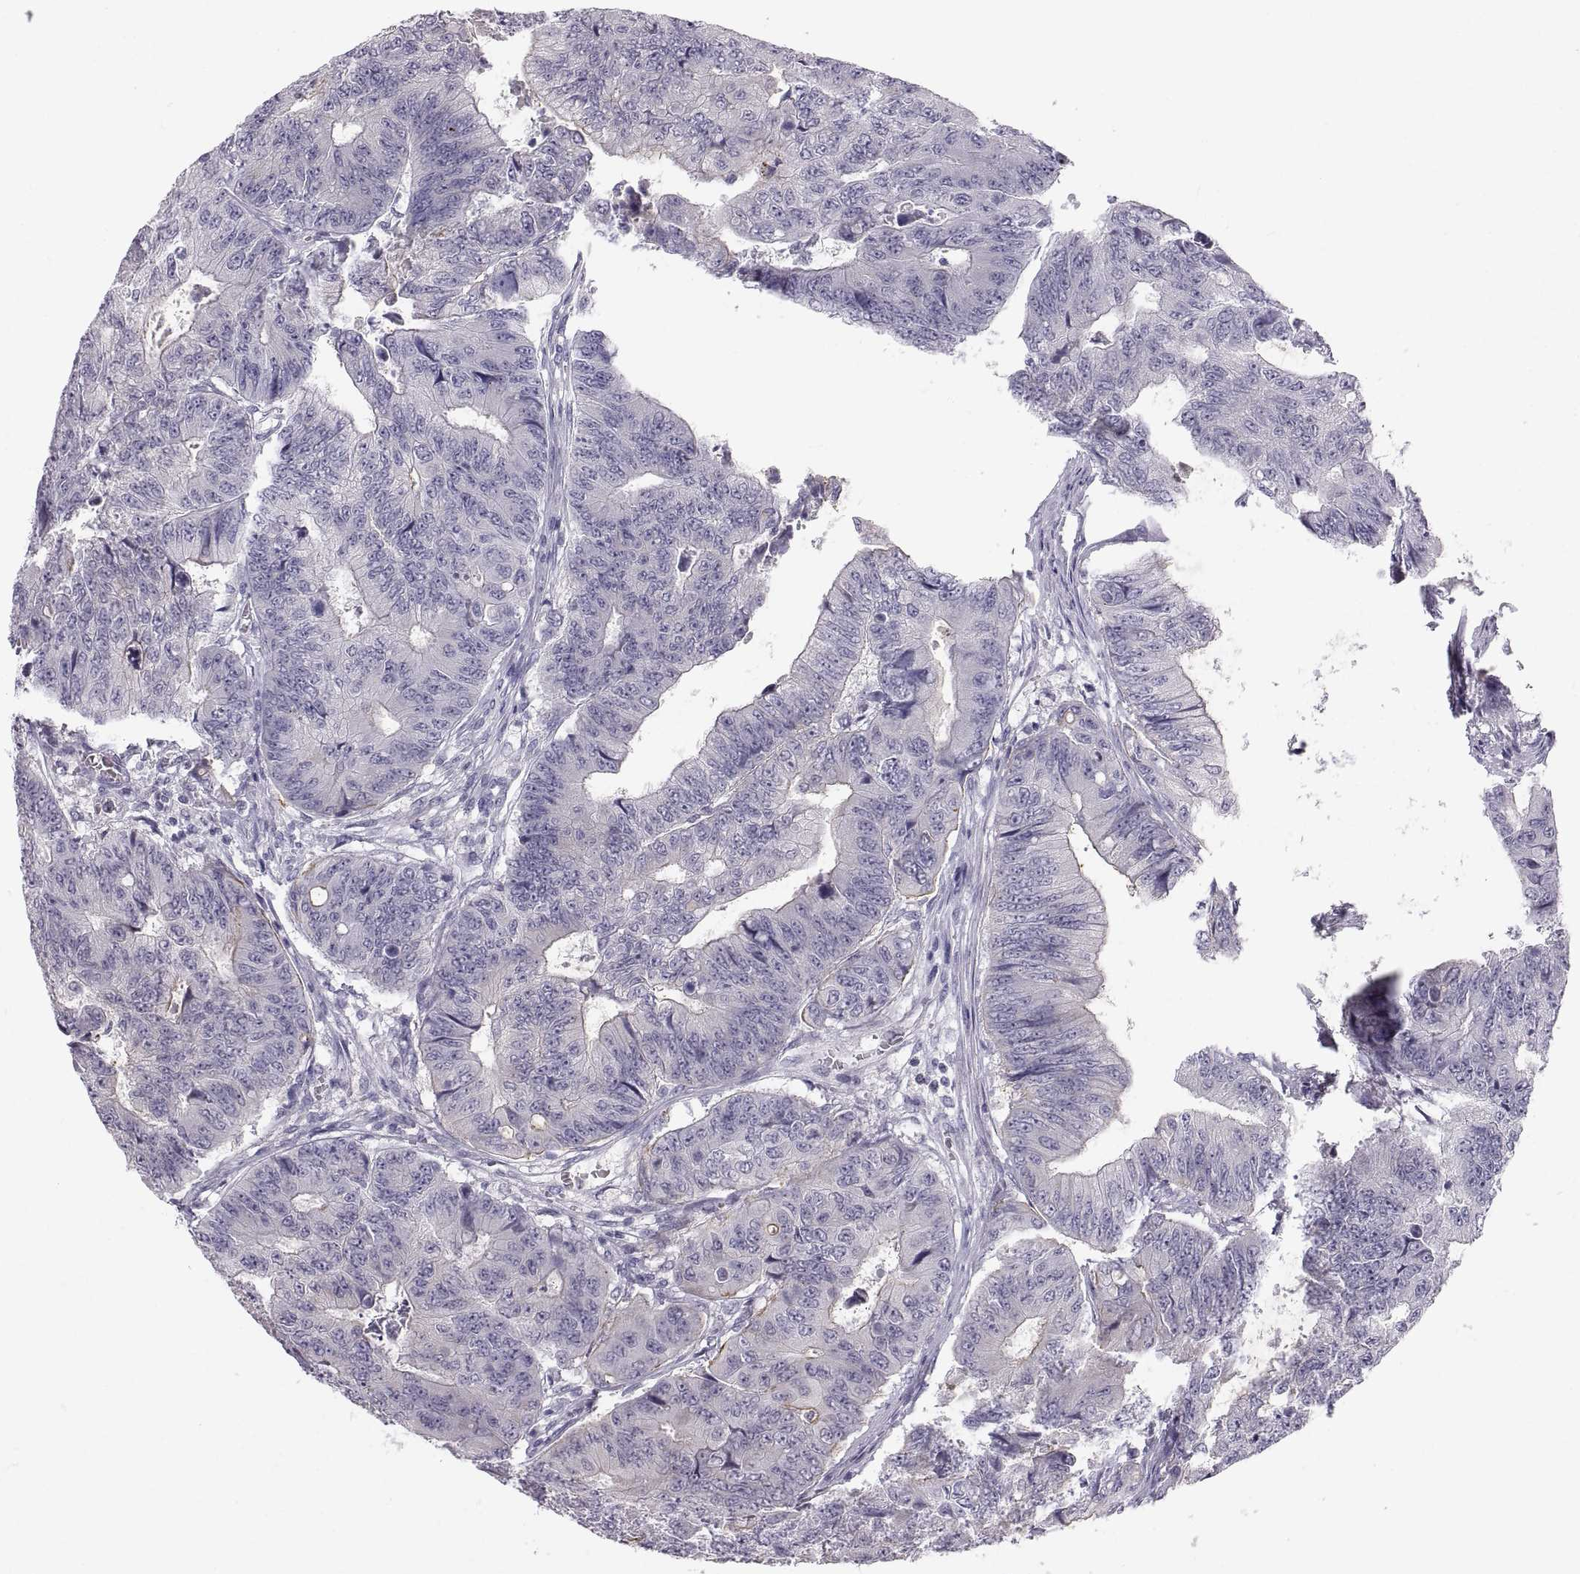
{"staining": {"intensity": "negative", "quantity": "none", "location": "none"}, "tissue": "colorectal cancer", "cell_type": "Tumor cells", "image_type": "cancer", "snomed": [{"axis": "morphology", "description": "Adenocarcinoma, NOS"}, {"axis": "topography", "description": "Colon"}], "caption": "Protein analysis of colorectal adenocarcinoma shows no significant expression in tumor cells.", "gene": "ZNF185", "patient": {"sex": "female", "age": 48}}